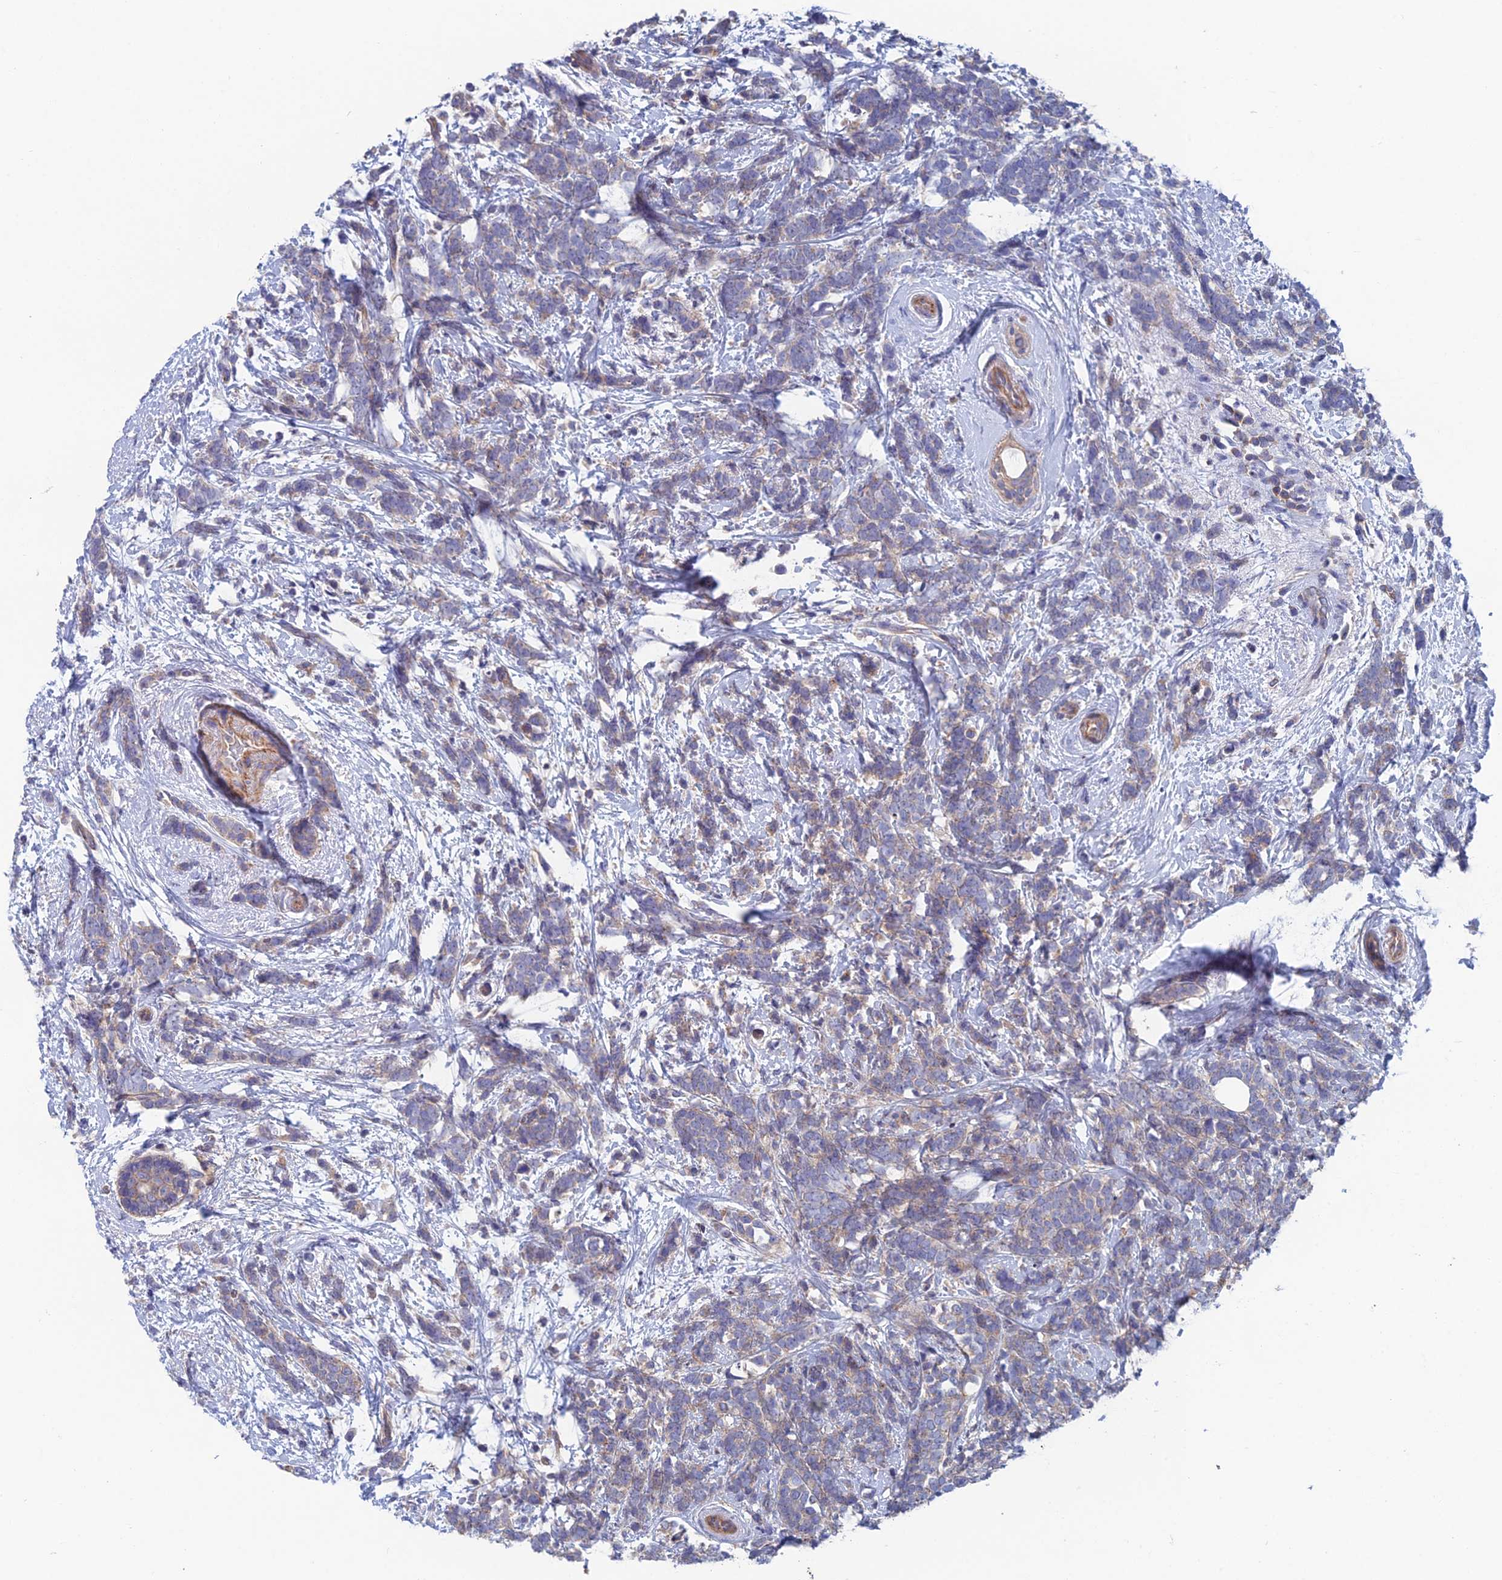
{"staining": {"intensity": "weak", "quantity": "<25%", "location": "cytoplasmic/membranous"}, "tissue": "breast cancer", "cell_type": "Tumor cells", "image_type": "cancer", "snomed": [{"axis": "morphology", "description": "Lobular carcinoma"}, {"axis": "topography", "description": "Breast"}], "caption": "Tumor cells show no significant protein positivity in lobular carcinoma (breast).", "gene": "USP37", "patient": {"sex": "female", "age": 58}}